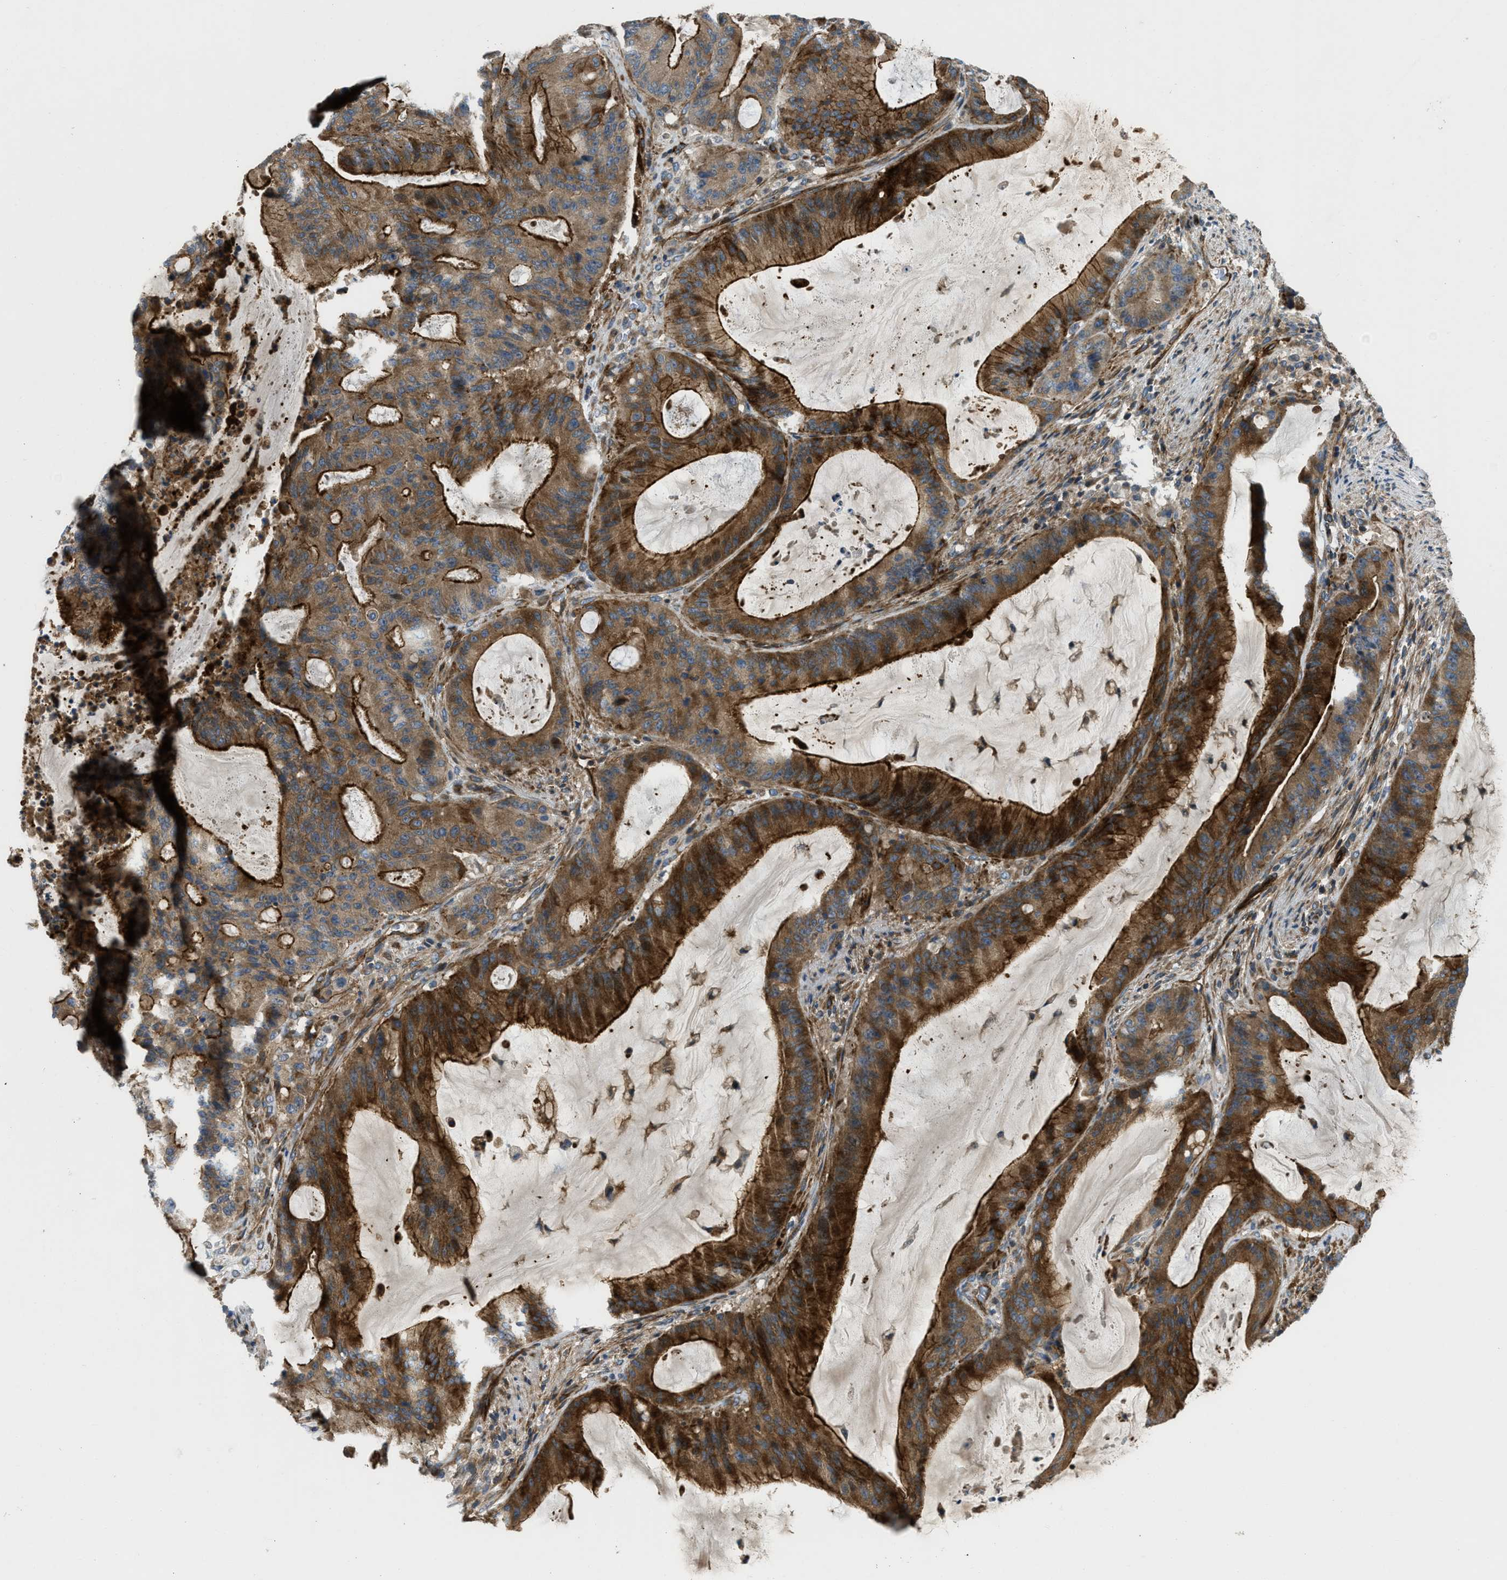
{"staining": {"intensity": "strong", "quantity": ">75%", "location": "cytoplasmic/membranous"}, "tissue": "liver cancer", "cell_type": "Tumor cells", "image_type": "cancer", "snomed": [{"axis": "morphology", "description": "Normal tissue, NOS"}, {"axis": "morphology", "description": "Cholangiocarcinoma"}, {"axis": "topography", "description": "Liver"}, {"axis": "topography", "description": "Peripheral nerve tissue"}], "caption": "About >75% of tumor cells in liver cancer (cholangiocarcinoma) reveal strong cytoplasmic/membranous protein staining as visualized by brown immunohistochemical staining.", "gene": "NYNRIN", "patient": {"sex": "female", "age": 73}}